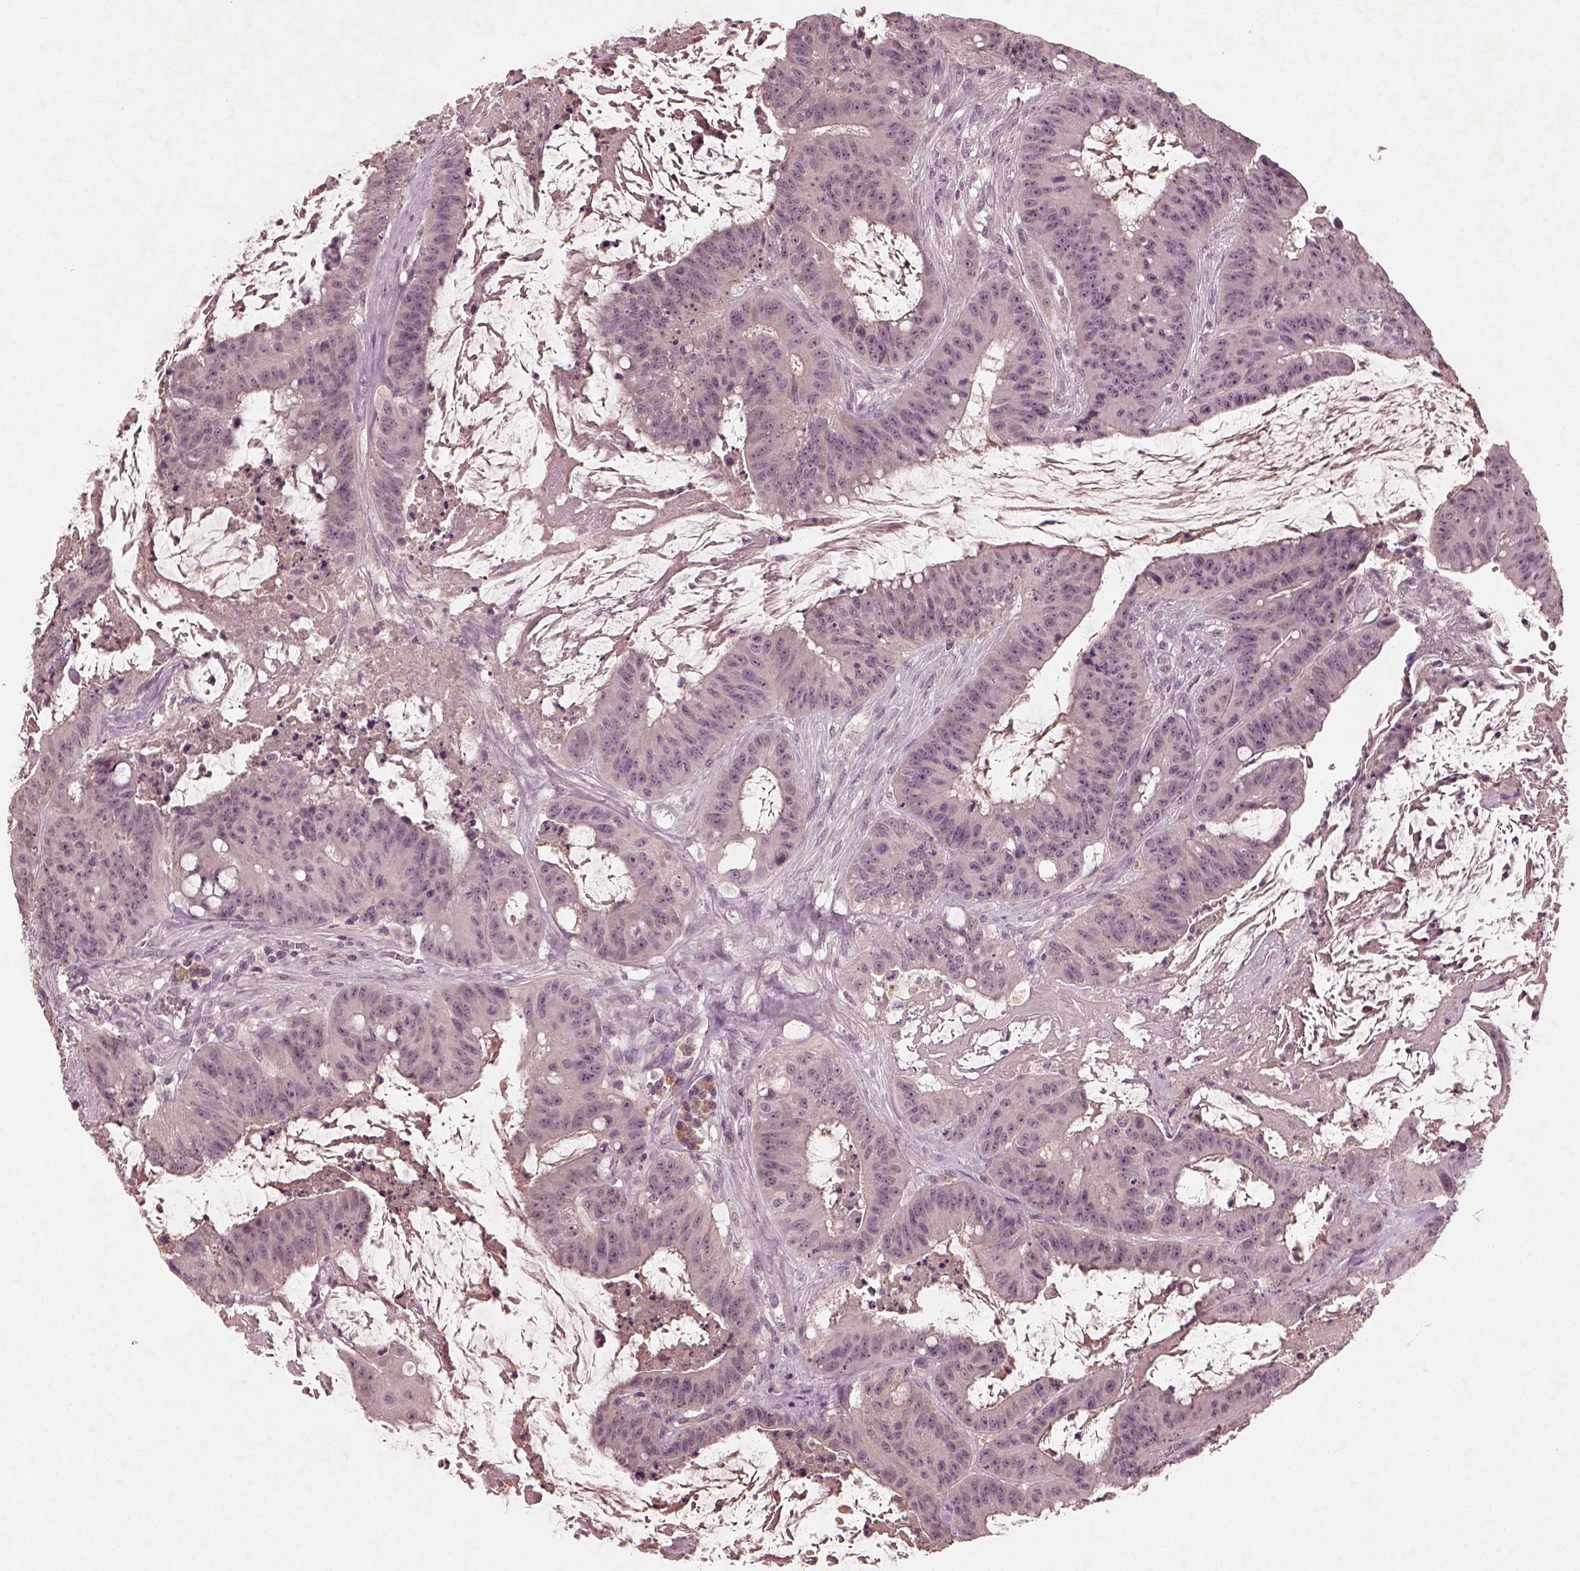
{"staining": {"intensity": "negative", "quantity": "none", "location": "none"}, "tissue": "colorectal cancer", "cell_type": "Tumor cells", "image_type": "cancer", "snomed": [{"axis": "morphology", "description": "Adenocarcinoma, NOS"}, {"axis": "topography", "description": "Colon"}], "caption": "DAB (3,3'-diaminobenzidine) immunohistochemical staining of colorectal cancer (adenocarcinoma) demonstrates no significant staining in tumor cells.", "gene": "FRRS1L", "patient": {"sex": "male", "age": 33}}